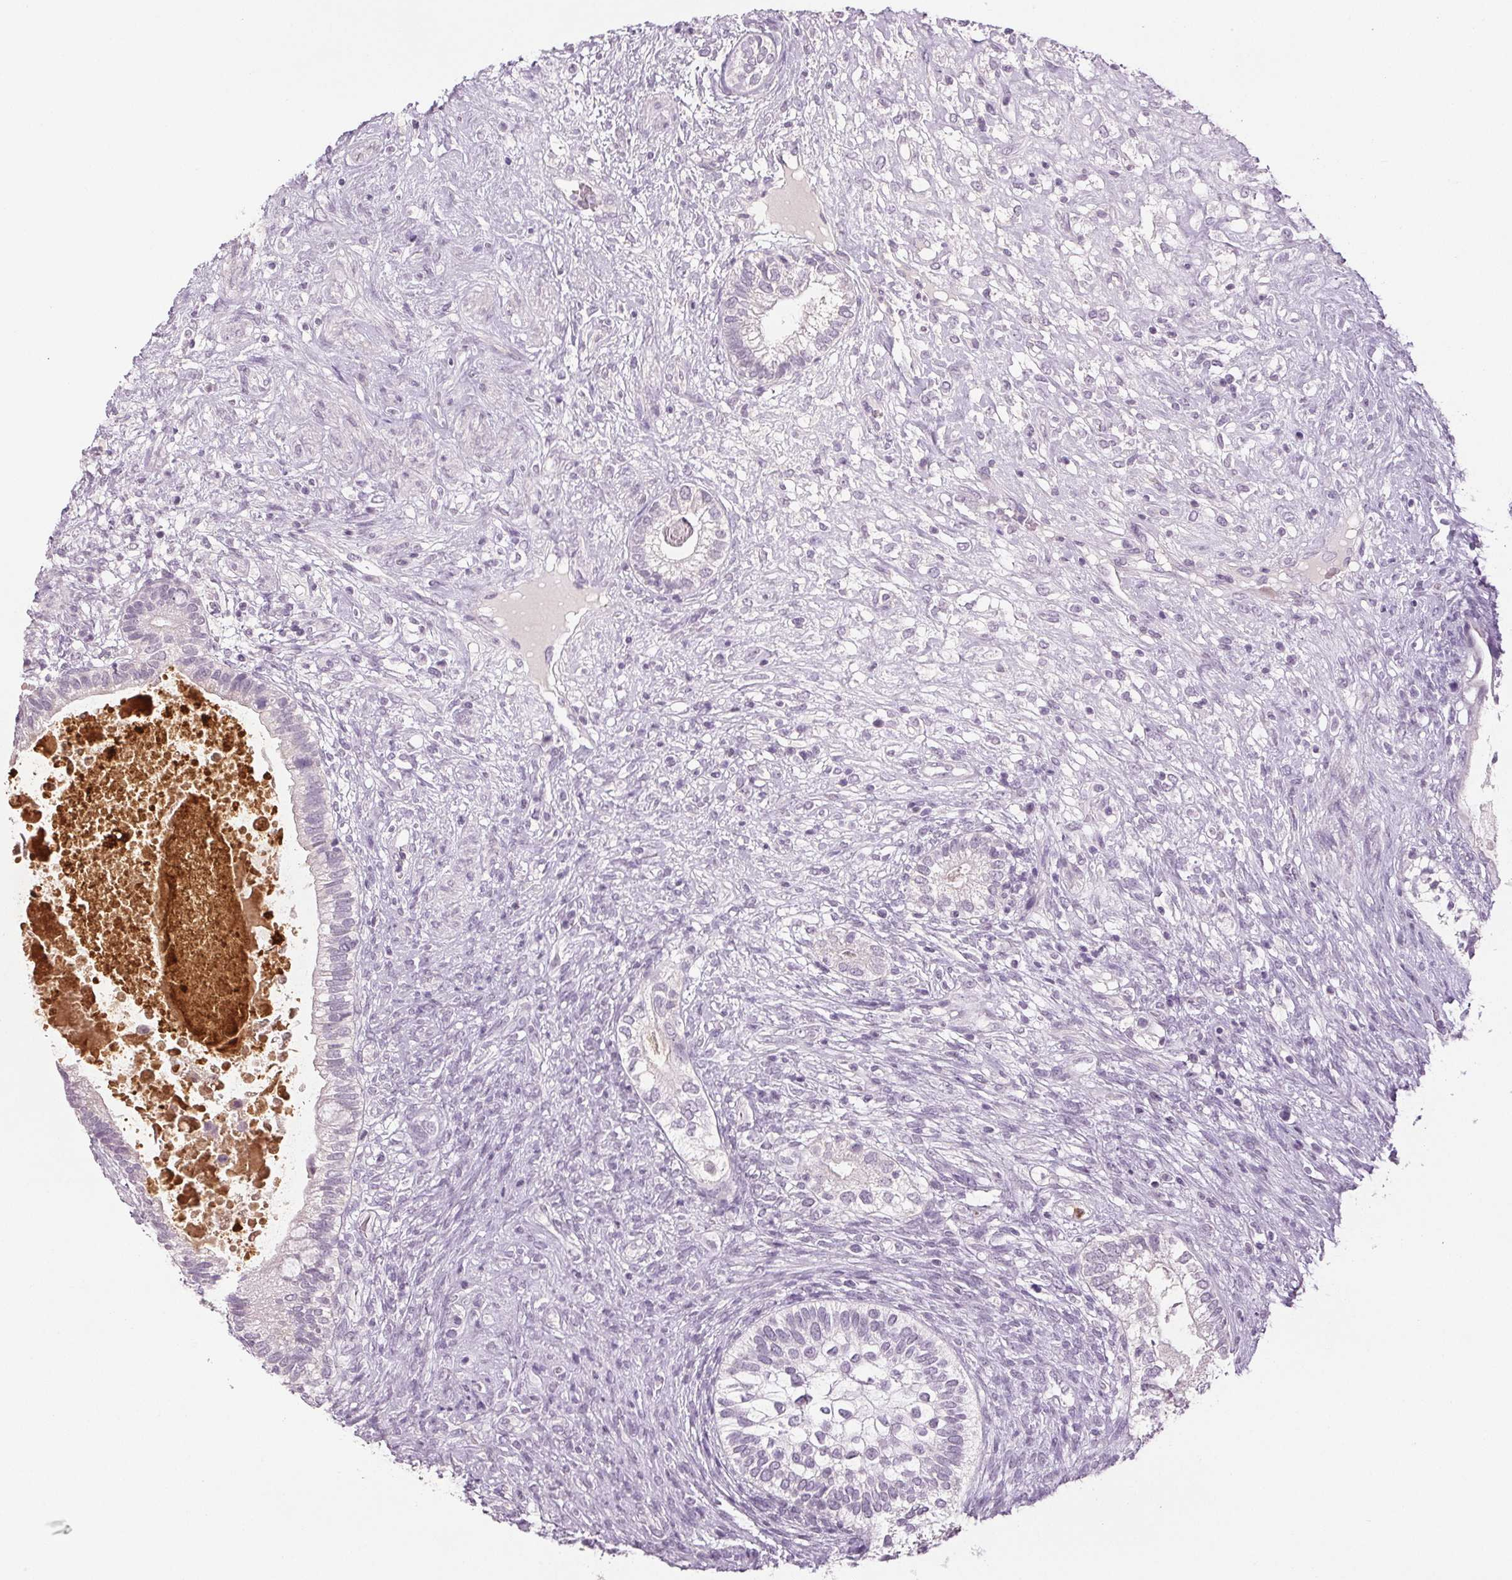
{"staining": {"intensity": "negative", "quantity": "none", "location": "none"}, "tissue": "testis cancer", "cell_type": "Tumor cells", "image_type": "cancer", "snomed": [{"axis": "morphology", "description": "Seminoma, NOS"}, {"axis": "morphology", "description": "Carcinoma, Embryonal, NOS"}, {"axis": "topography", "description": "Testis"}], "caption": "The histopathology image reveals no staining of tumor cells in testis seminoma.", "gene": "LTF", "patient": {"sex": "male", "age": 41}}